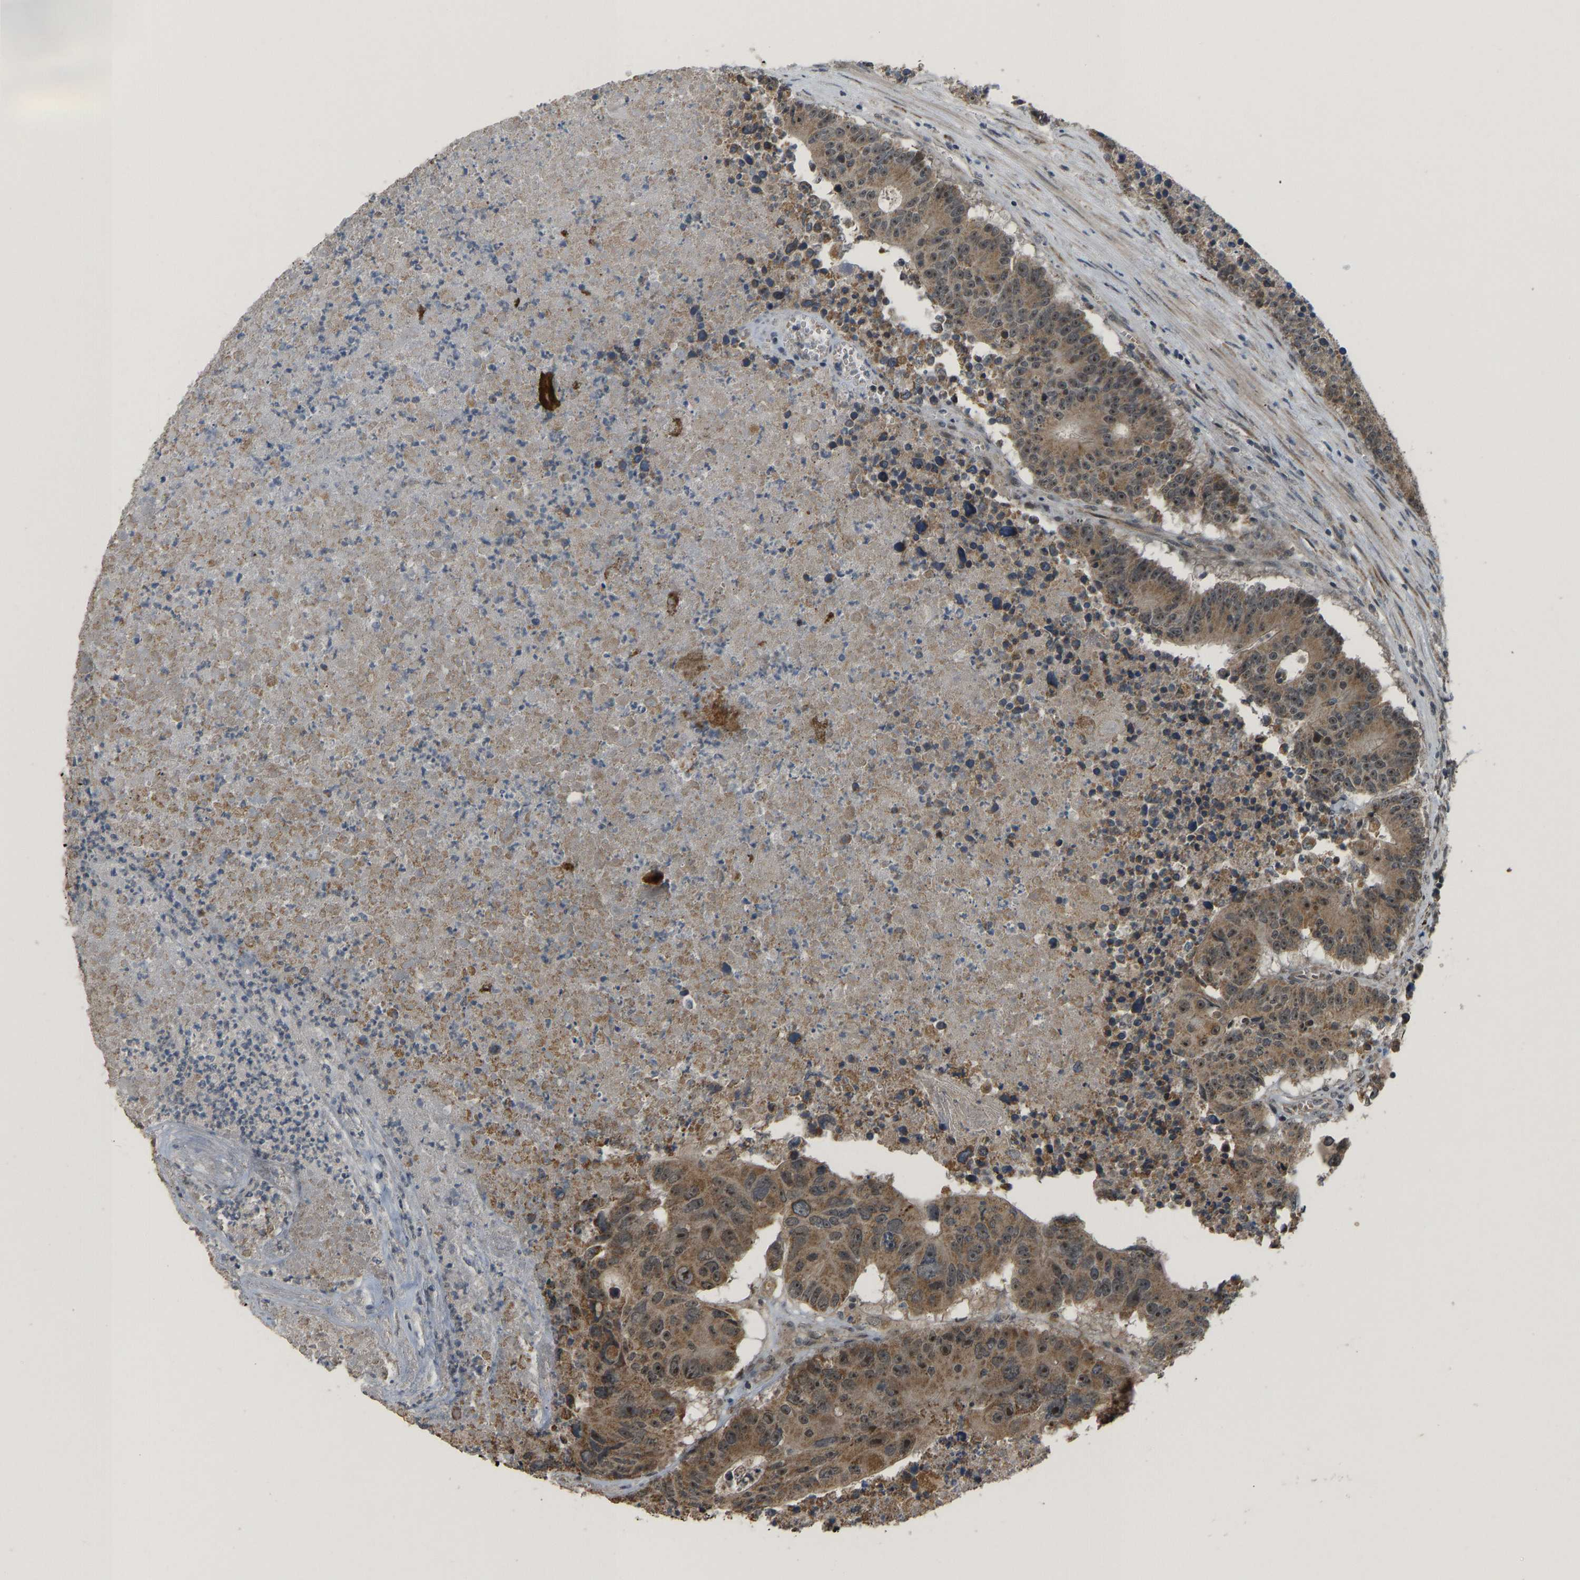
{"staining": {"intensity": "moderate", "quantity": ">75%", "location": "cytoplasmic/membranous,nuclear"}, "tissue": "colorectal cancer", "cell_type": "Tumor cells", "image_type": "cancer", "snomed": [{"axis": "morphology", "description": "Adenocarcinoma, NOS"}, {"axis": "topography", "description": "Colon"}], "caption": "Colorectal adenocarcinoma stained with a protein marker exhibits moderate staining in tumor cells.", "gene": "ACADS", "patient": {"sex": "male", "age": 87}}